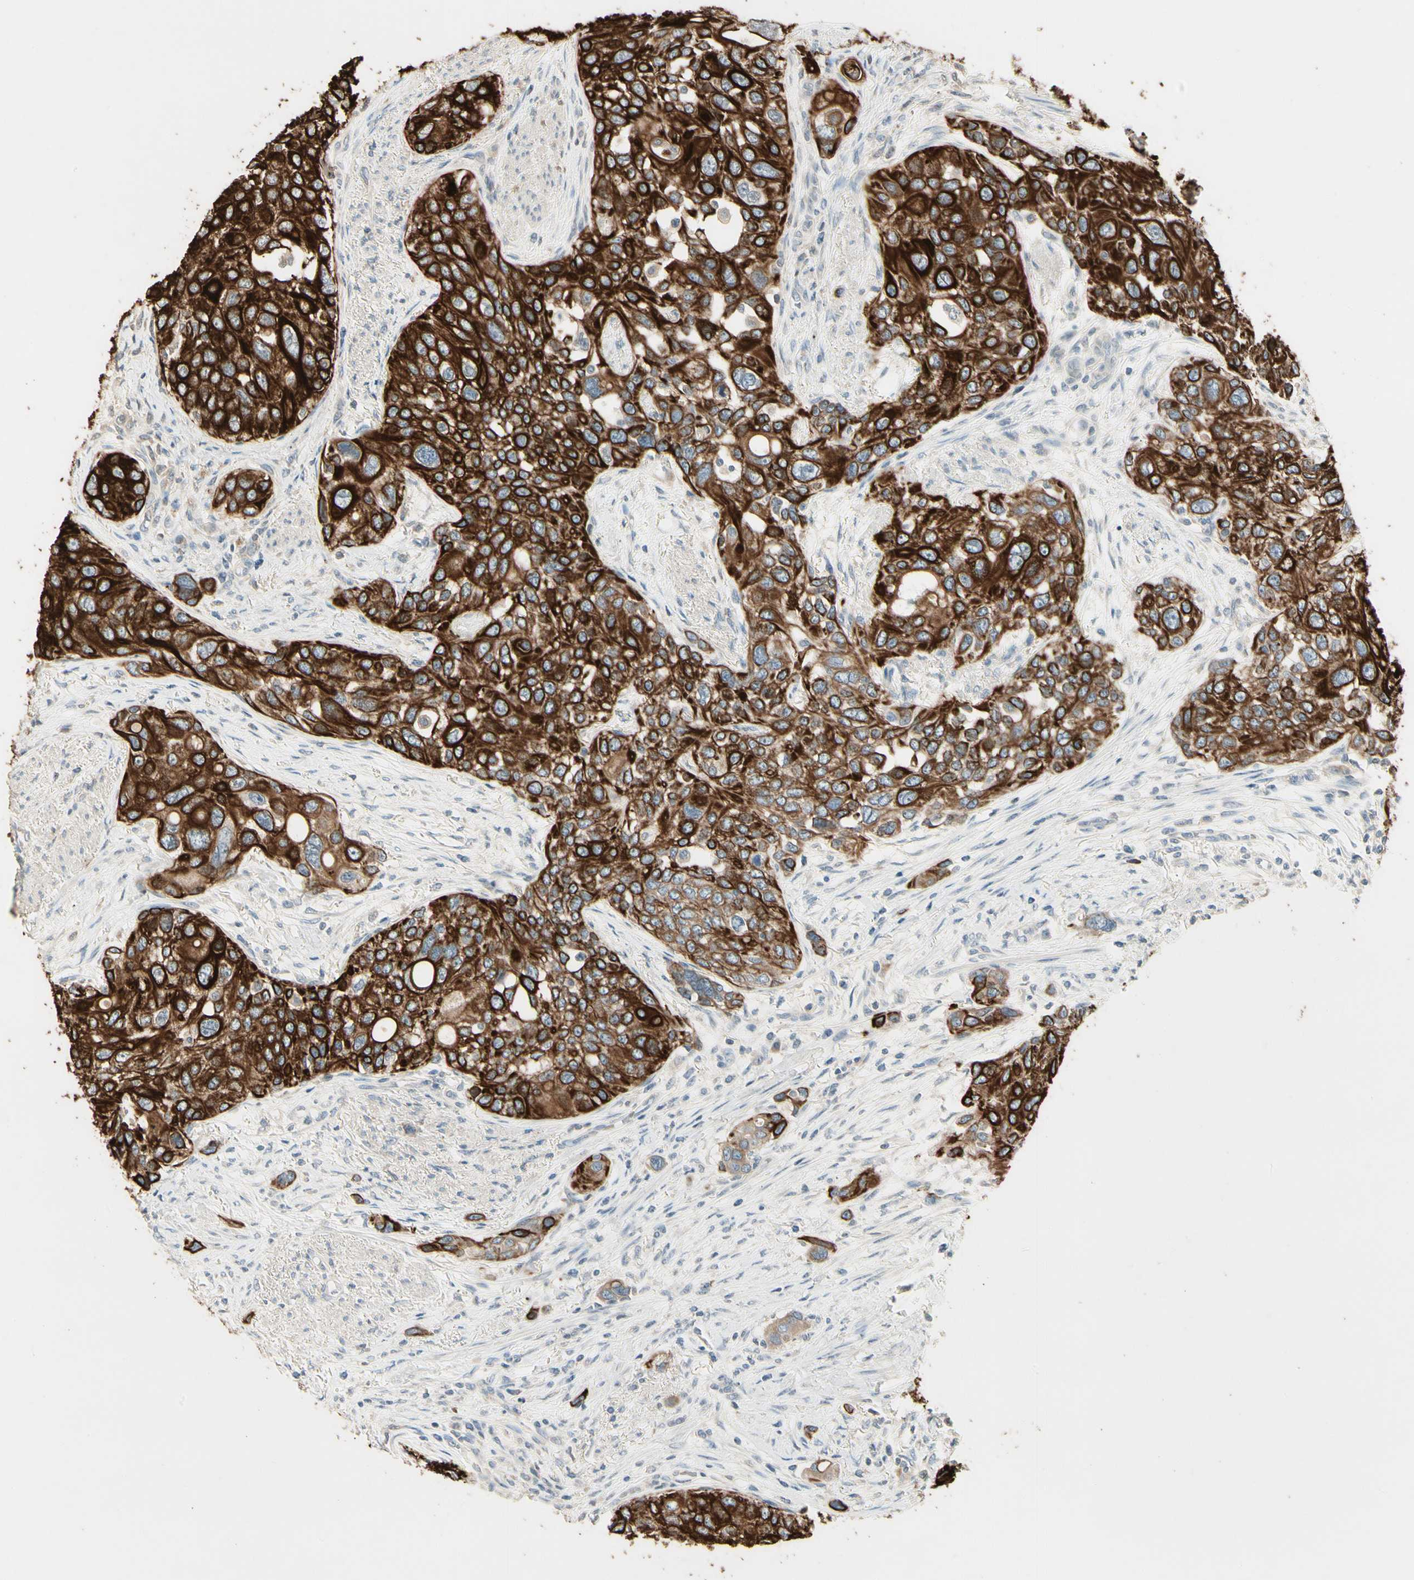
{"staining": {"intensity": "strong", "quantity": ">75%", "location": "cytoplasmic/membranous"}, "tissue": "urothelial cancer", "cell_type": "Tumor cells", "image_type": "cancer", "snomed": [{"axis": "morphology", "description": "Urothelial carcinoma, High grade"}, {"axis": "topography", "description": "Urinary bladder"}], "caption": "Urothelial carcinoma (high-grade) stained for a protein (brown) shows strong cytoplasmic/membranous positive expression in approximately >75% of tumor cells.", "gene": "SKIL", "patient": {"sex": "female", "age": 56}}